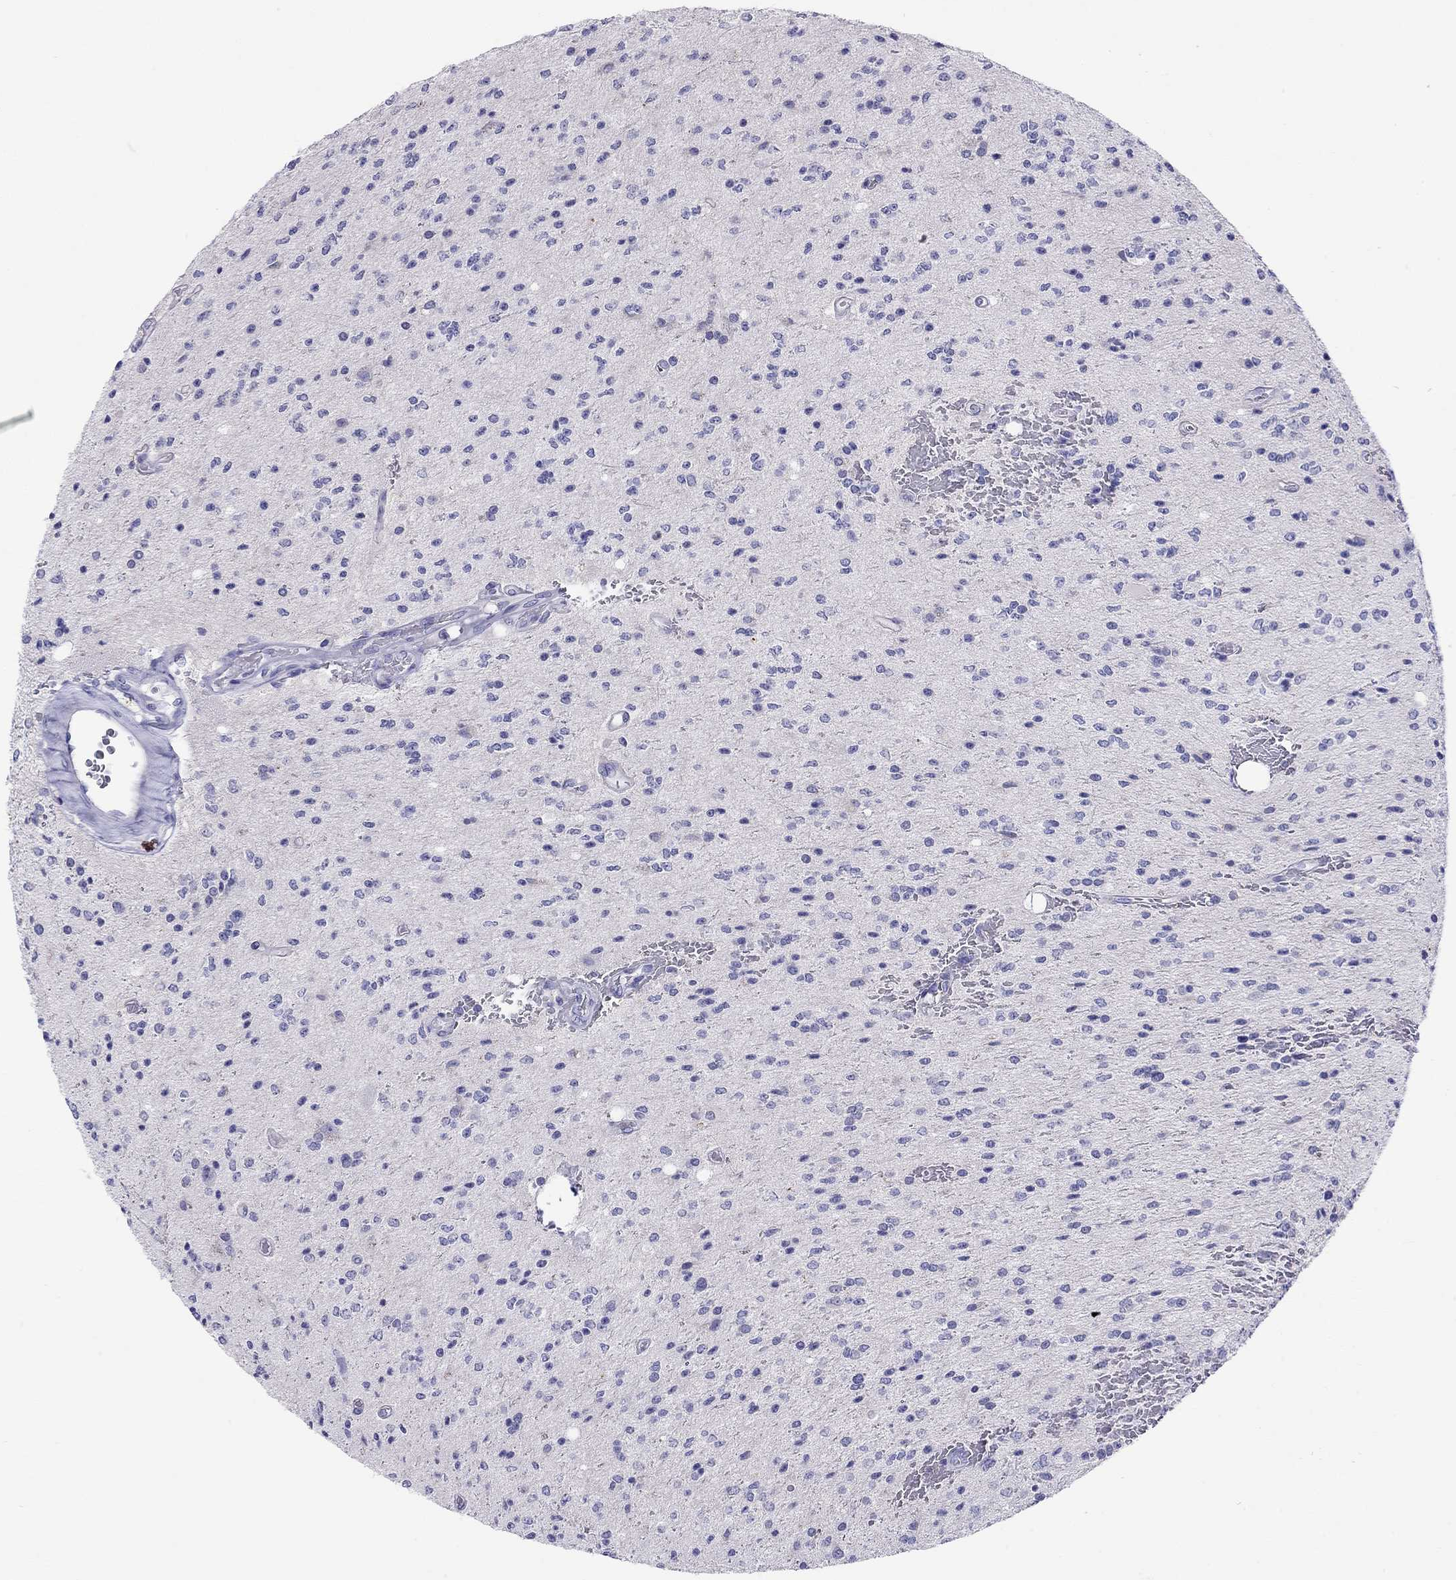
{"staining": {"intensity": "negative", "quantity": "none", "location": "none"}, "tissue": "glioma", "cell_type": "Tumor cells", "image_type": "cancer", "snomed": [{"axis": "morphology", "description": "Glioma, malignant, Low grade"}, {"axis": "topography", "description": "Brain"}], "caption": "Histopathology image shows no protein staining in tumor cells of malignant glioma (low-grade) tissue. The staining was performed using DAB (3,3'-diaminobenzidine) to visualize the protein expression in brown, while the nuclei were stained in blue with hematoxylin (Magnification: 20x).", "gene": "SLC46A2", "patient": {"sex": "male", "age": 67}}